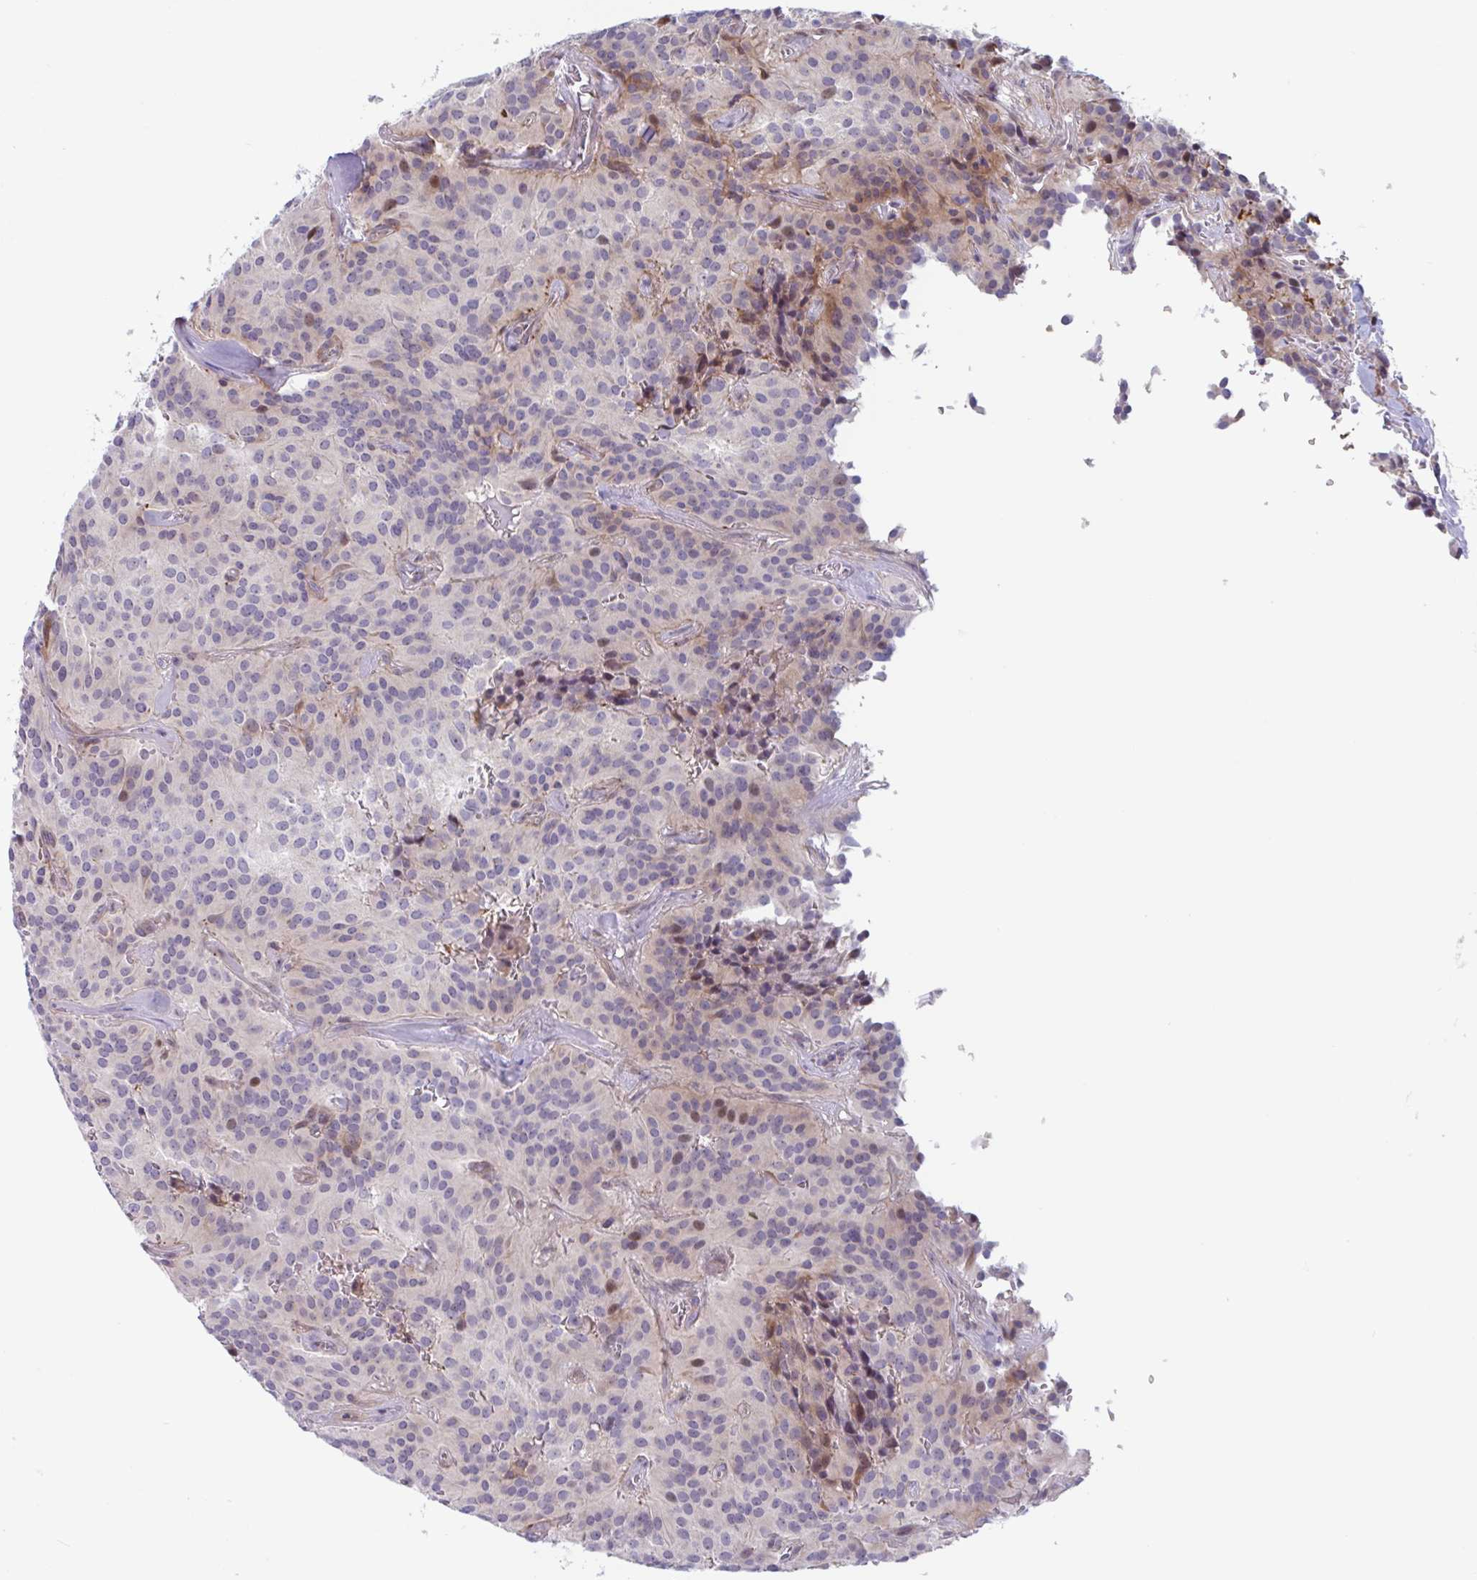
{"staining": {"intensity": "weak", "quantity": "<25%", "location": "cytoplasmic/membranous"}, "tissue": "glioma", "cell_type": "Tumor cells", "image_type": "cancer", "snomed": [{"axis": "morphology", "description": "Glioma, malignant, Low grade"}, {"axis": "topography", "description": "Brain"}], "caption": "Tumor cells show no significant protein staining in glioma.", "gene": "DUXA", "patient": {"sex": "male", "age": 42}}